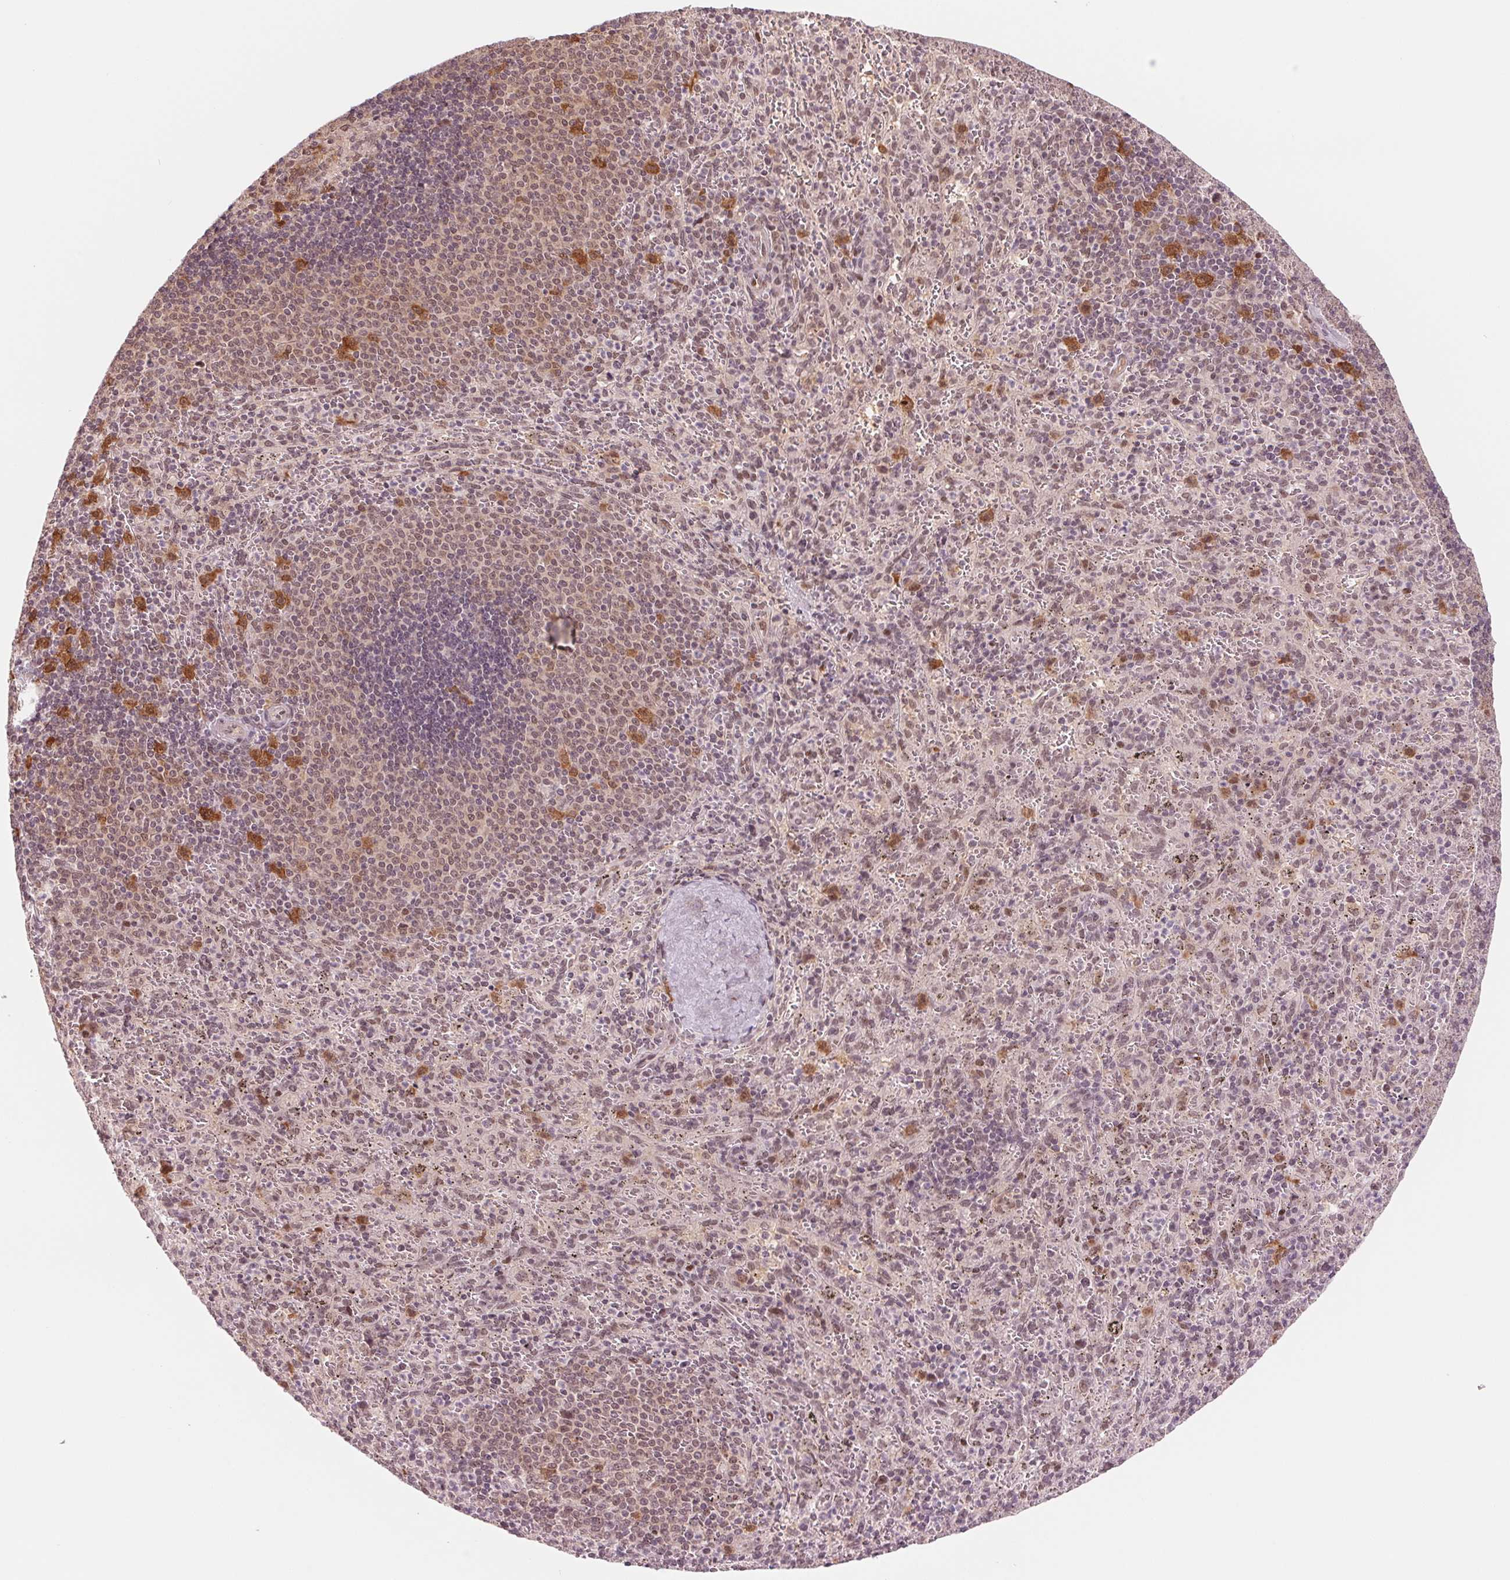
{"staining": {"intensity": "strong", "quantity": "<25%", "location": "cytoplasmic/membranous,nuclear"}, "tissue": "spleen", "cell_type": "Cells in red pulp", "image_type": "normal", "snomed": [{"axis": "morphology", "description": "Normal tissue, NOS"}, {"axis": "topography", "description": "Spleen"}], "caption": "Cells in red pulp display medium levels of strong cytoplasmic/membranous,nuclear expression in about <25% of cells in unremarkable human spleen. Using DAB (brown) and hematoxylin (blue) stains, captured at high magnification using brightfield microscopy.", "gene": "DNAJB6", "patient": {"sex": "male", "age": 57}}